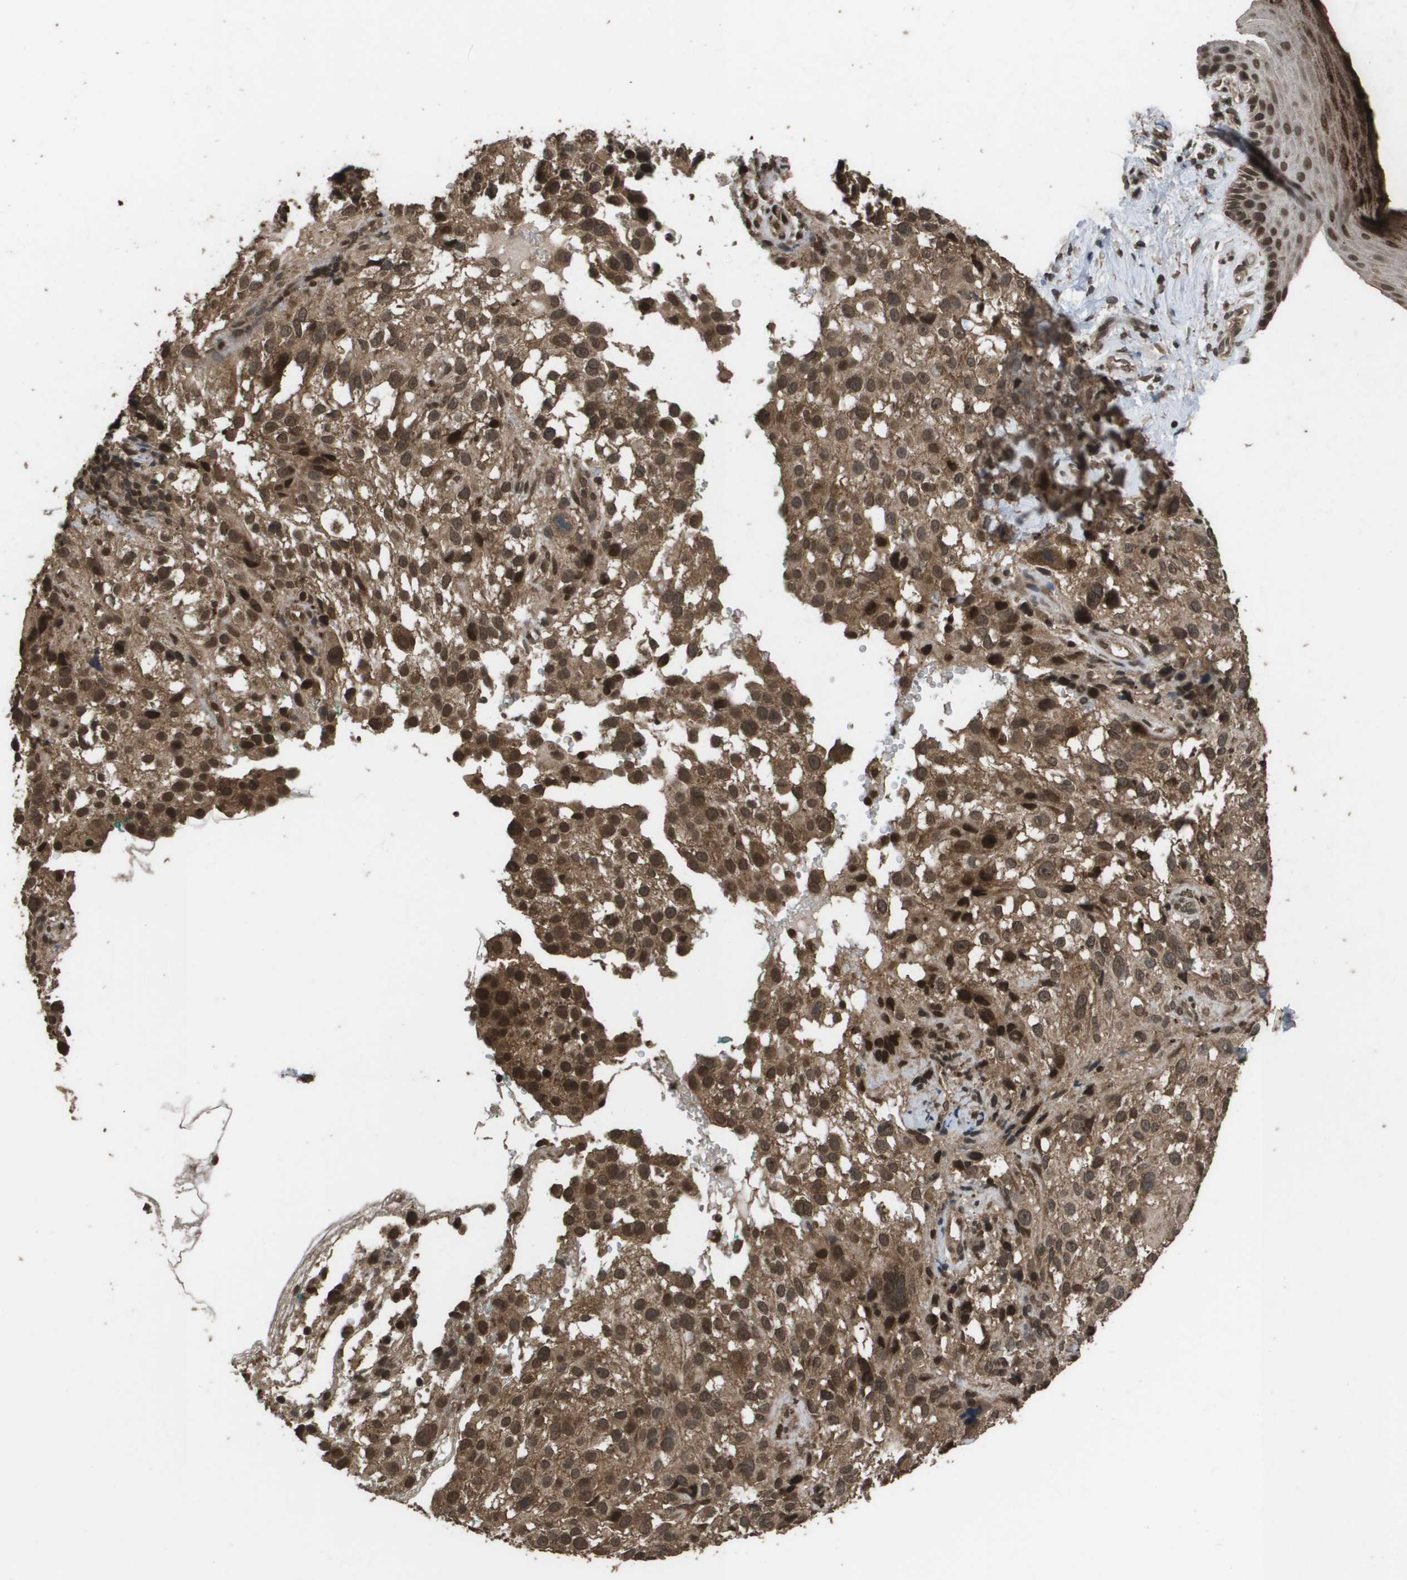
{"staining": {"intensity": "moderate", "quantity": ">75%", "location": "cytoplasmic/membranous,nuclear"}, "tissue": "melanoma", "cell_type": "Tumor cells", "image_type": "cancer", "snomed": [{"axis": "morphology", "description": "Necrosis, NOS"}, {"axis": "morphology", "description": "Malignant melanoma, NOS"}, {"axis": "topography", "description": "Skin"}], "caption": "High-power microscopy captured an IHC image of melanoma, revealing moderate cytoplasmic/membranous and nuclear positivity in approximately >75% of tumor cells.", "gene": "AXIN2", "patient": {"sex": "female", "age": 87}}